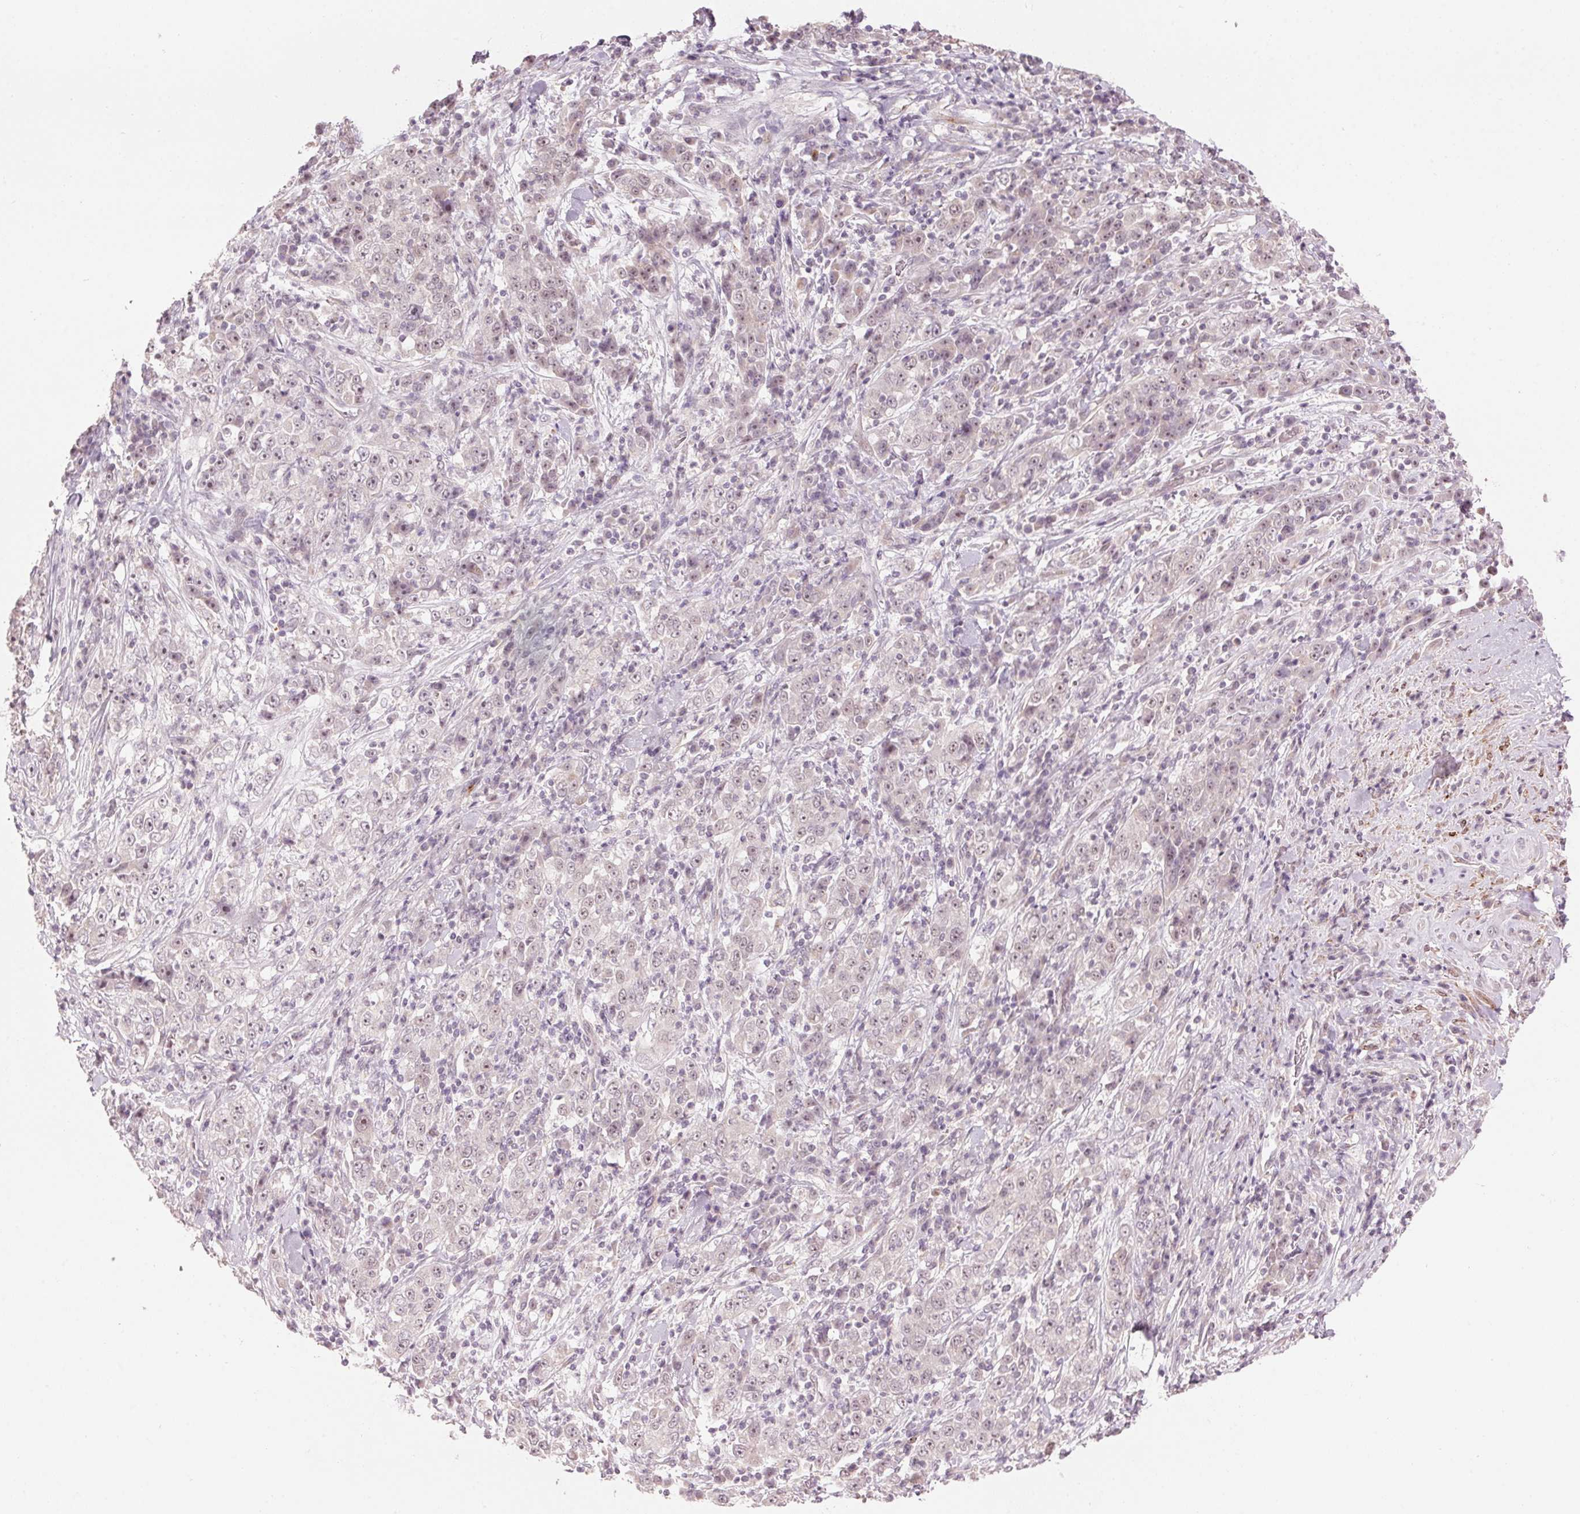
{"staining": {"intensity": "negative", "quantity": "none", "location": "none"}, "tissue": "stomach cancer", "cell_type": "Tumor cells", "image_type": "cancer", "snomed": [{"axis": "morphology", "description": "Normal tissue, NOS"}, {"axis": "morphology", "description": "Adenocarcinoma, NOS"}, {"axis": "topography", "description": "Stomach, upper"}, {"axis": "topography", "description": "Stomach"}], "caption": "Stomach cancer (adenocarcinoma) was stained to show a protein in brown. There is no significant expression in tumor cells.", "gene": "TMED6", "patient": {"sex": "male", "age": 59}}